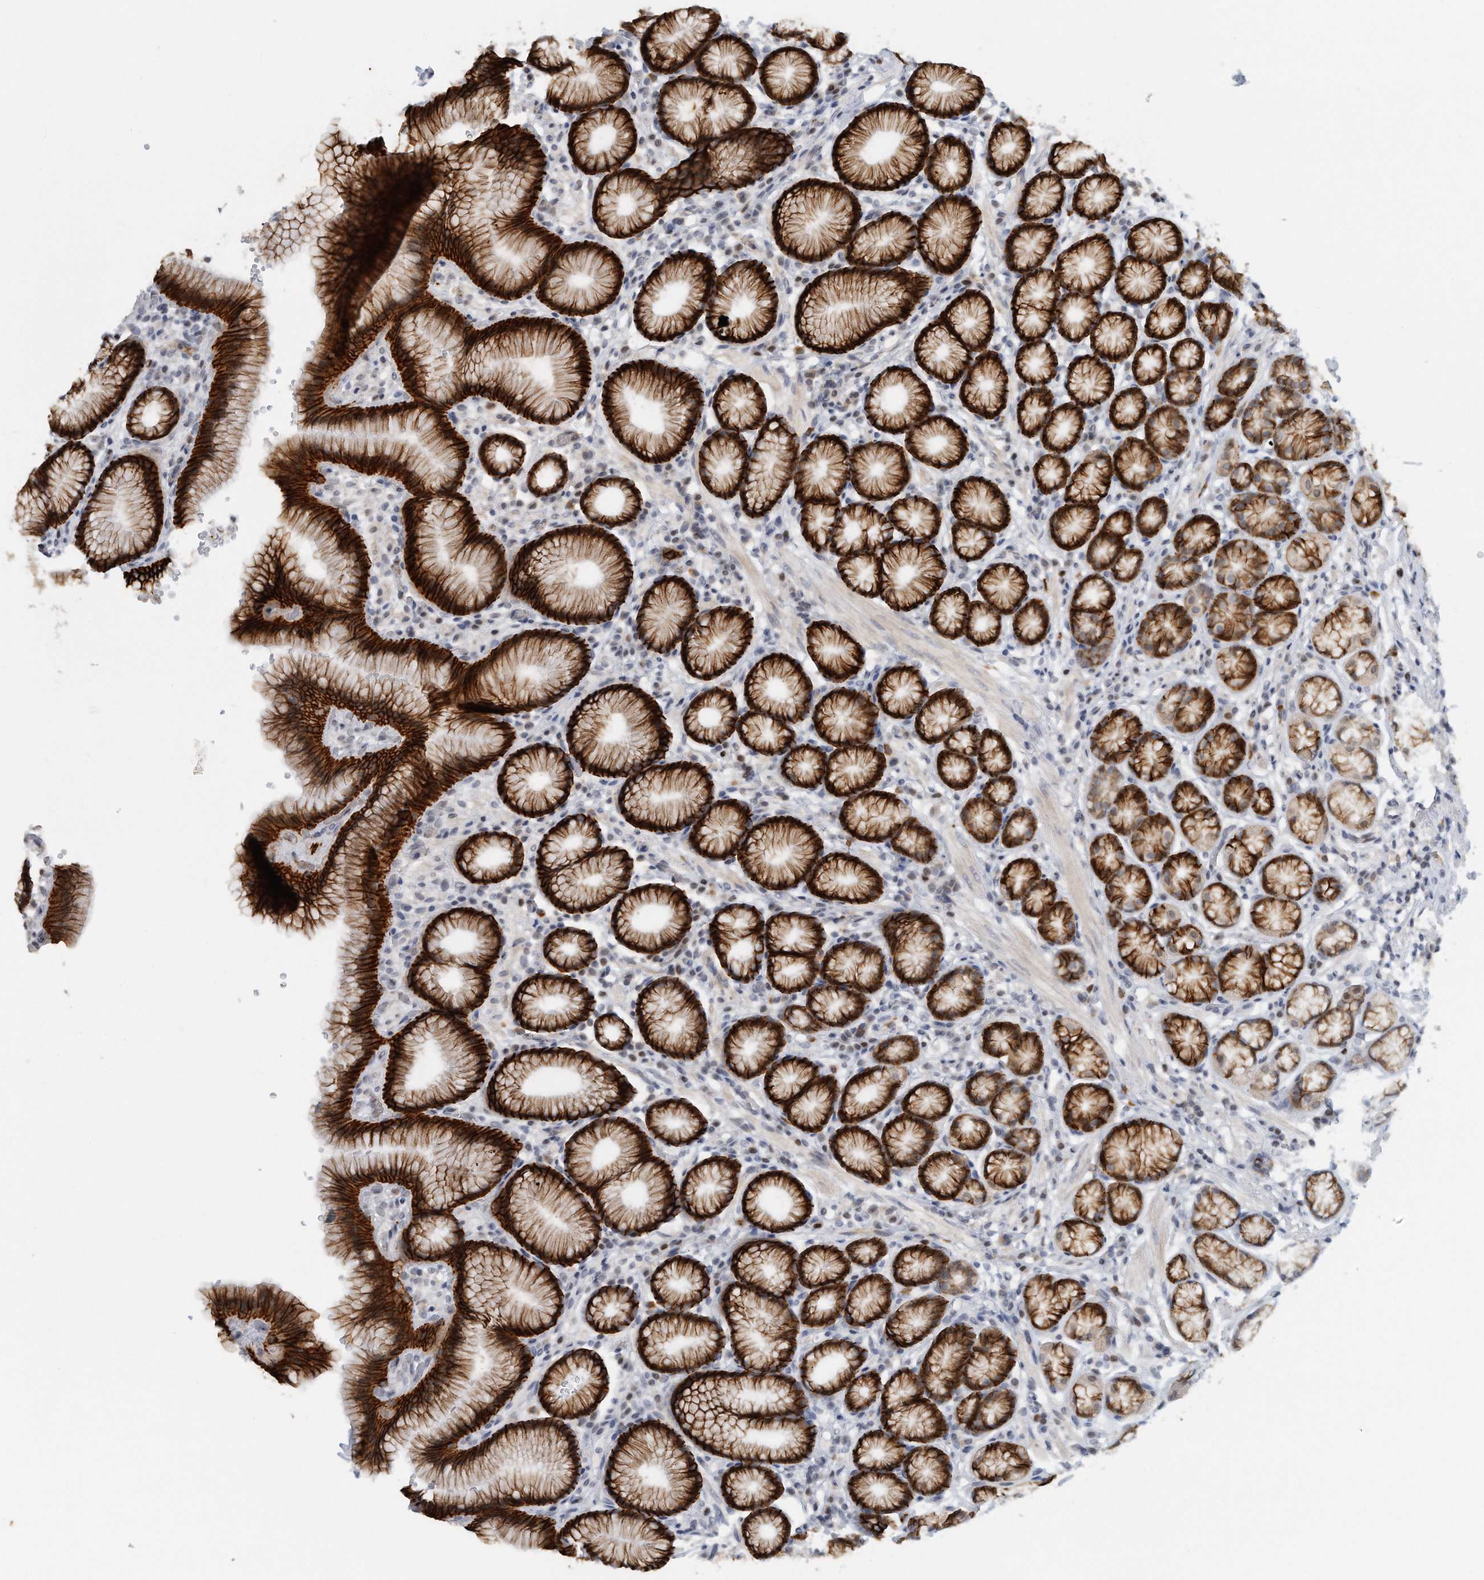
{"staining": {"intensity": "strong", "quantity": ">75%", "location": "cytoplasmic/membranous"}, "tissue": "stomach", "cell_type": "Glandular cells", "image_type": "normal", "snomed": [{"axis": "morphology", "description": "Normal tissue, NOS"}, {"axis": "topography", "description": "Stomach"}], "caption": "Unremarkable stomach displays strong cytoplasmic/membranous staining in about >75% of glandular cells, visualized by immunohistochemistry. The protein is shown in brown color, while the nuclei are stained blue.", "gene": "DDX43", "patient": {"sex": "male", "age": 42}}